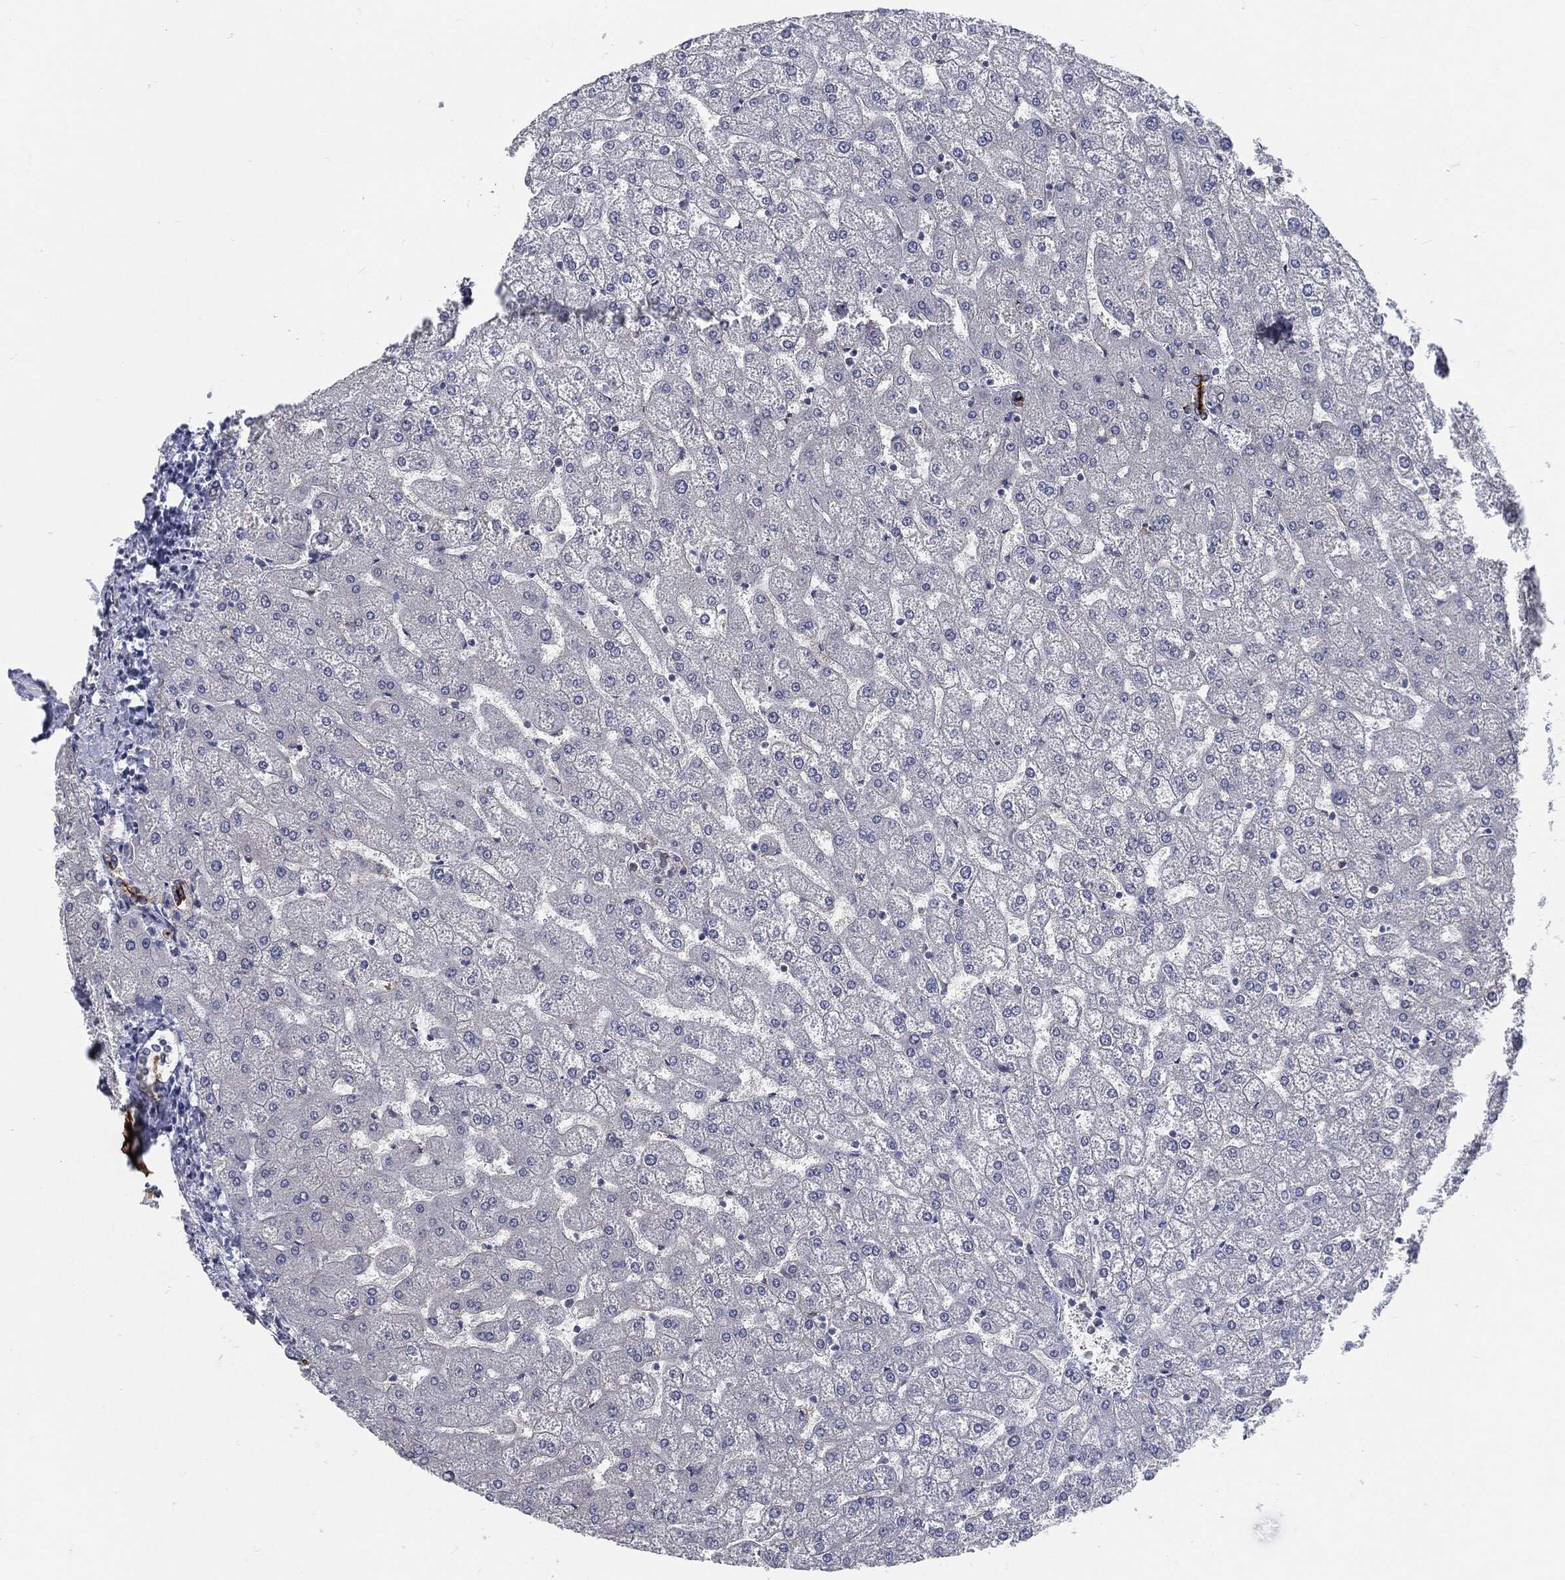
{"staining": {"intensity": "strong", "quantity": ">75%", "location": "cytoplasmic/membranous"}, "tissue": "liver", "cell_type": "Cholangiocytes", "image_type": "normal", "snomed": [{"axis": "morphology", "description": "Normal tissue, NOS"}, {"axis": "topography", "description": "Liver"}], "caption": "Protein staining of benign liver reveals strong cytoplasmic/membranous expression in approximately >75% of cholangiocytes. The protein is stained brown, and the nuclei are stained in blue (DAB (3,3'-diaminobenzidine) IHC with brightfield microscopy, high magnification).", "gene": "PROM1", "patient": {"sex": "female", "age": 32}}